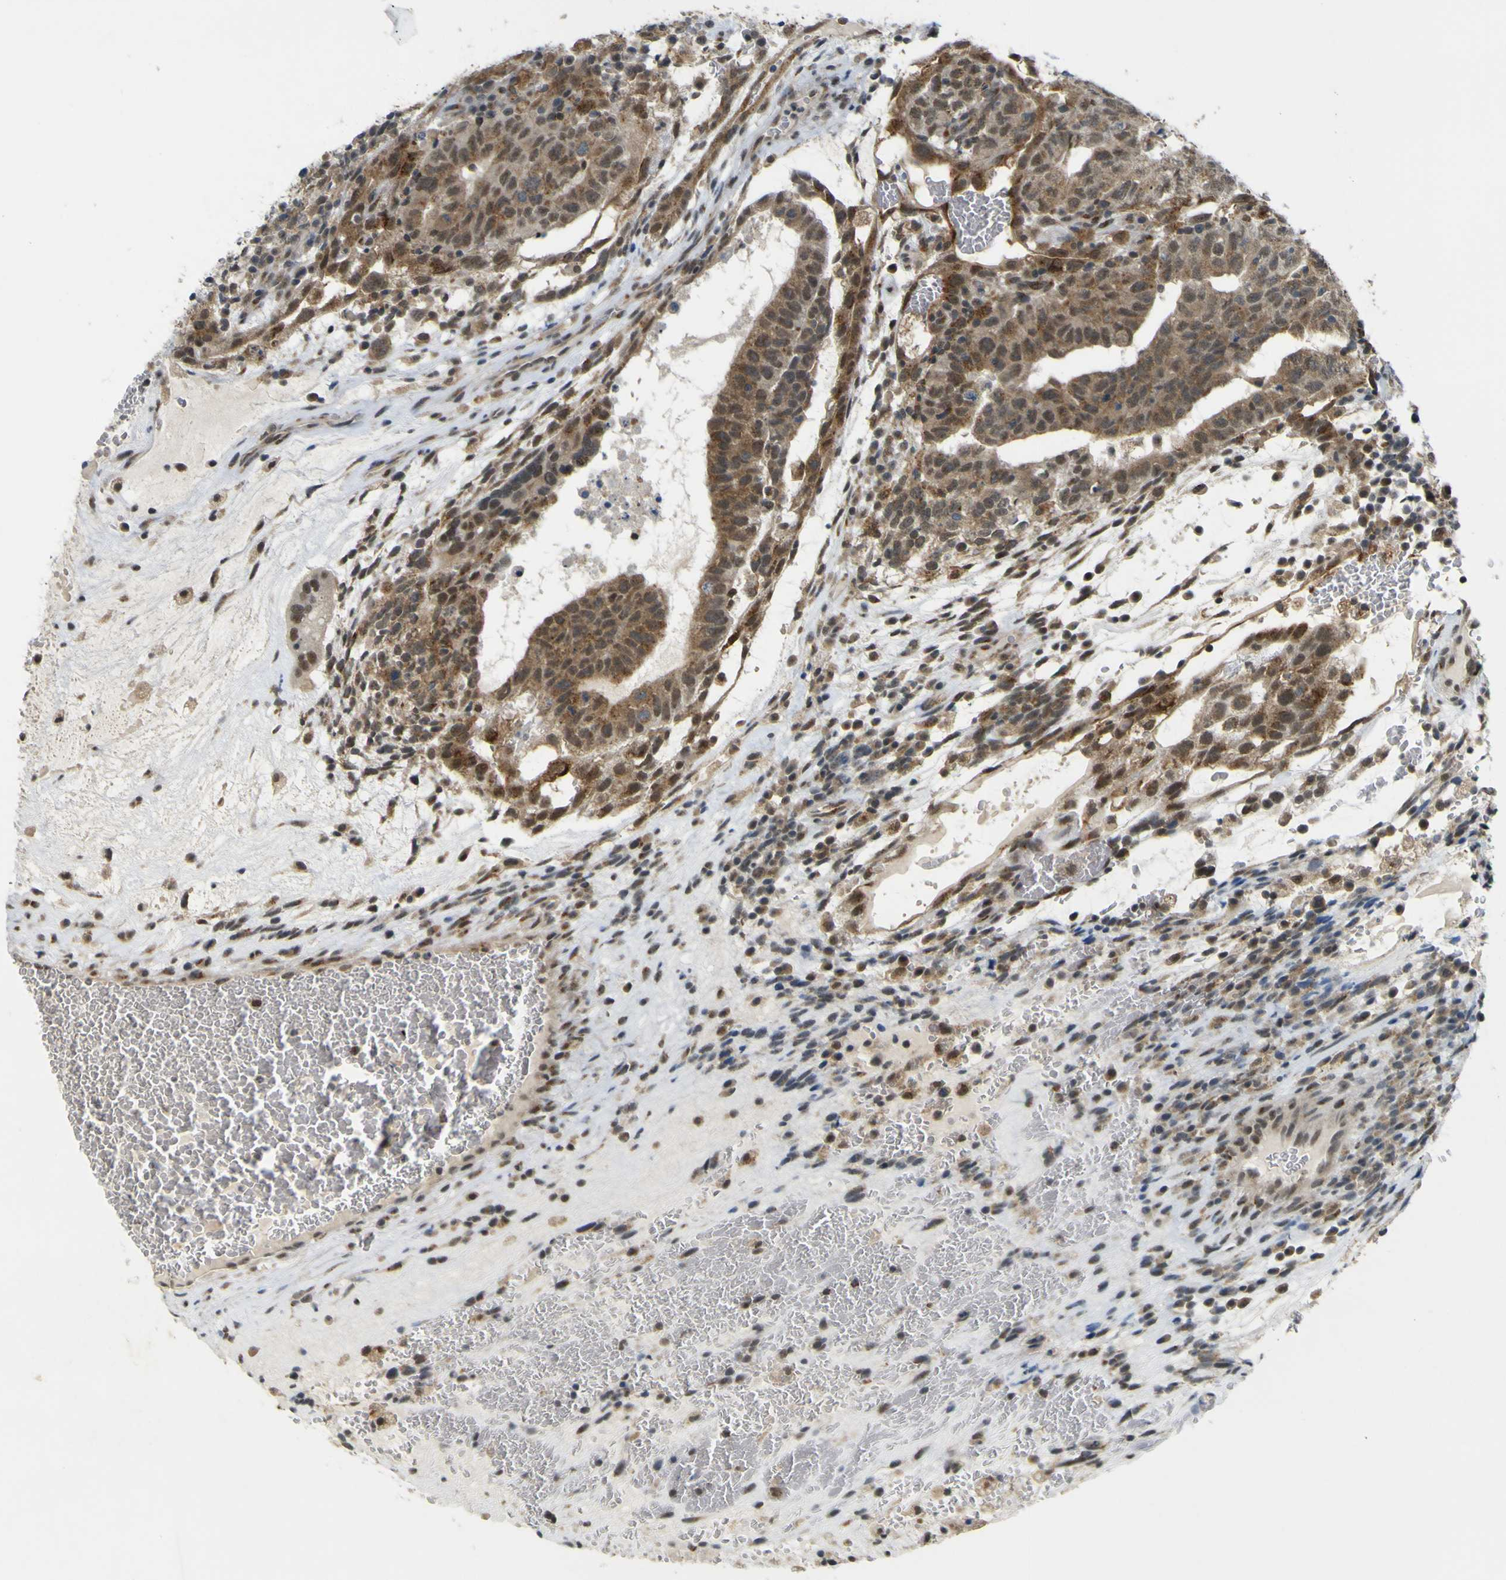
{"staining": {"intensity": "weak", "quantity": ">75%", "location": "cytoplasmic/membranous"}, "tissue": "testis cancer", "cell_type": "Tumor cells", "image_type": "cancer", "snomed": [{"axis": "morphology", "description": "Seminoma, NOS"}, {"axis": "morphology", "description": "Carcinoma, Embryonal, NOS"}, {"axis": "topography", "description": "Testis"}], "caption": "Brown immunohistochemical staining in human testis cancer (seminoma) displays weak cytoplasmic/membranous positivity in approximately >75% of tumor cells.", "gene": "IGF2R", "patient": {"sex": "male", "age": 52}}